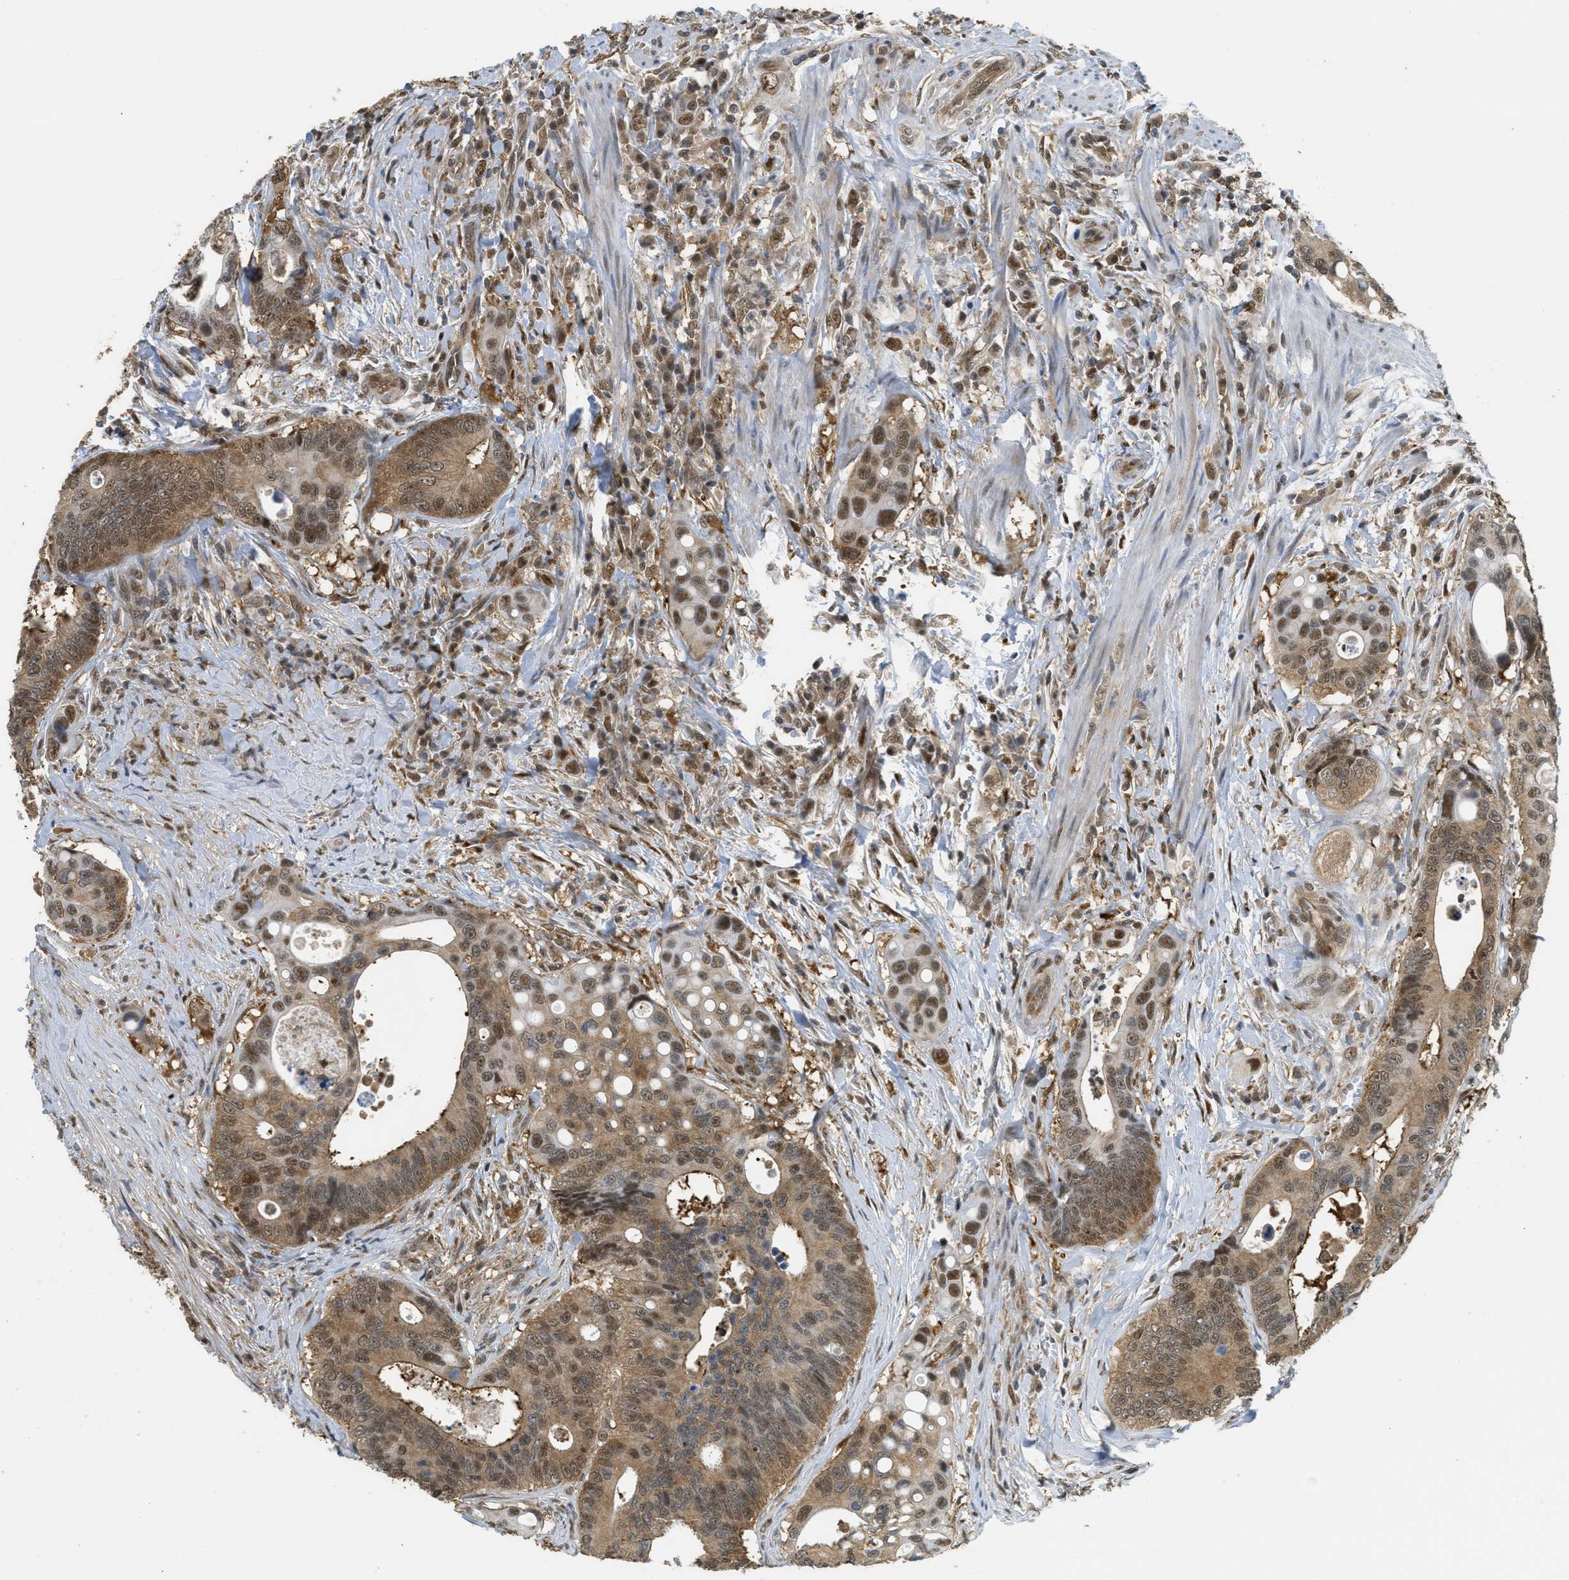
{"staining": {"intensity": "moderate", "quantity": ">75%", "location": "cytoplasmic/membranous,nuclear"}, "tissue": "colorectal cancer", "cell_type": "Tumor cells", "image_type": "cancer", "snomed": [{"axis": "morphology", "description": "Inflammation, NOS"}, {"axis": "morphology", "description": "Adenocarcinoma, NOS"}, {"axis": "topography", "description": "Colon"}], "caption": "Protein staining of colorectal cancer (adenocarcinoma) tissue demonstrates moderate cytoplasmic/membranous and nuclear staining in about >75% of tumor cells.", "gene": "PSMC5", "patient": {"sex": "male", "age": 72}}